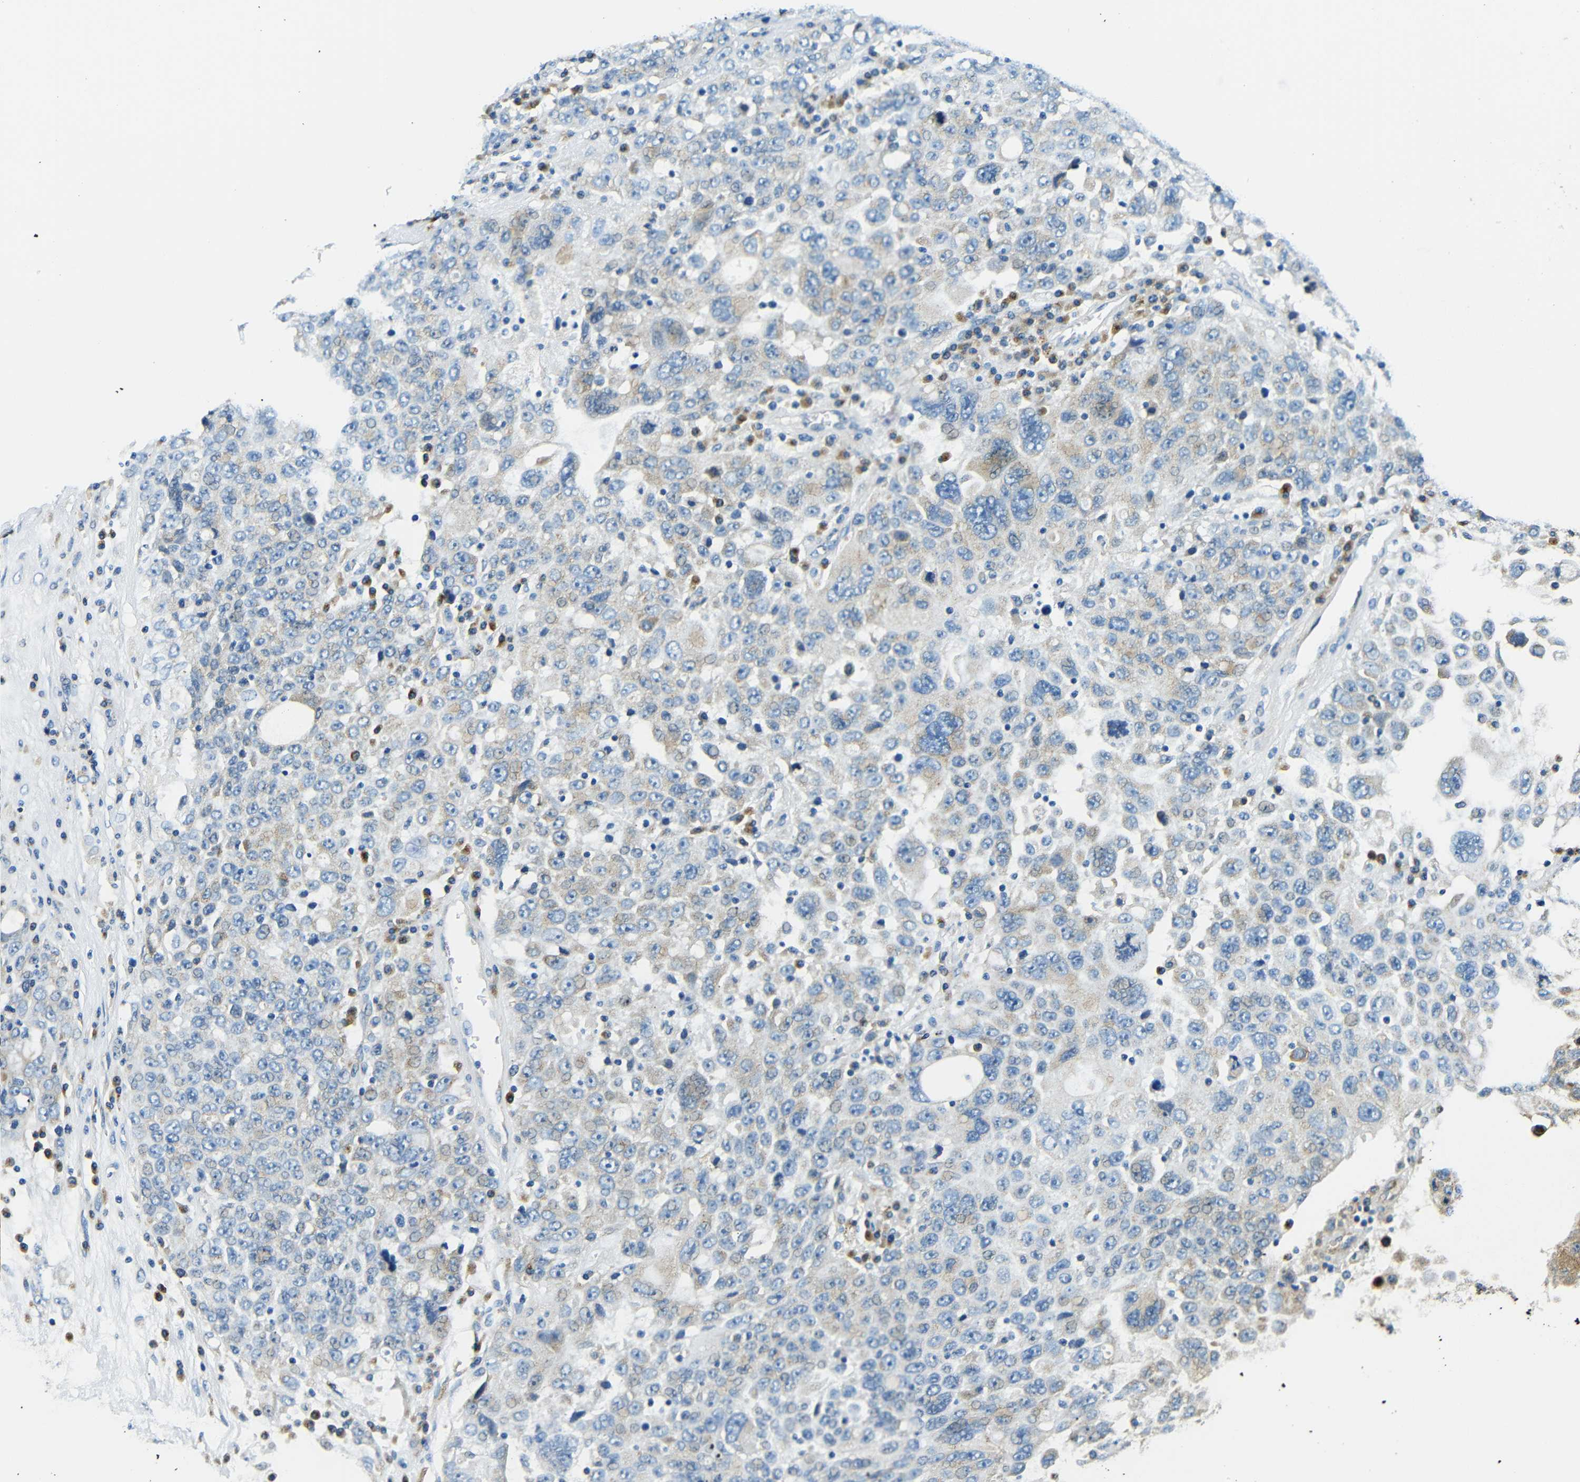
{"staining": {"intensity": "weak", "quantity": "<25%", "location": "cytoplasmic/membranous"}, "tissue": "ovarian cancer", "cell_type": "Tumor cells", "image_type": "cancer", "snomed": [{"axis": "morphology", "description": "Carcinoma, endometroid"}, {"axis": "topography", "description": "Ovary"}], "caption": "High power microscopy photomicrograph of an immunohistochemistry image of ovarian endometroid carcinoma, revealing no significant positivity in tumor cells.", "gene": "USO1", "patient": {"sex": "female", "age": 62}}